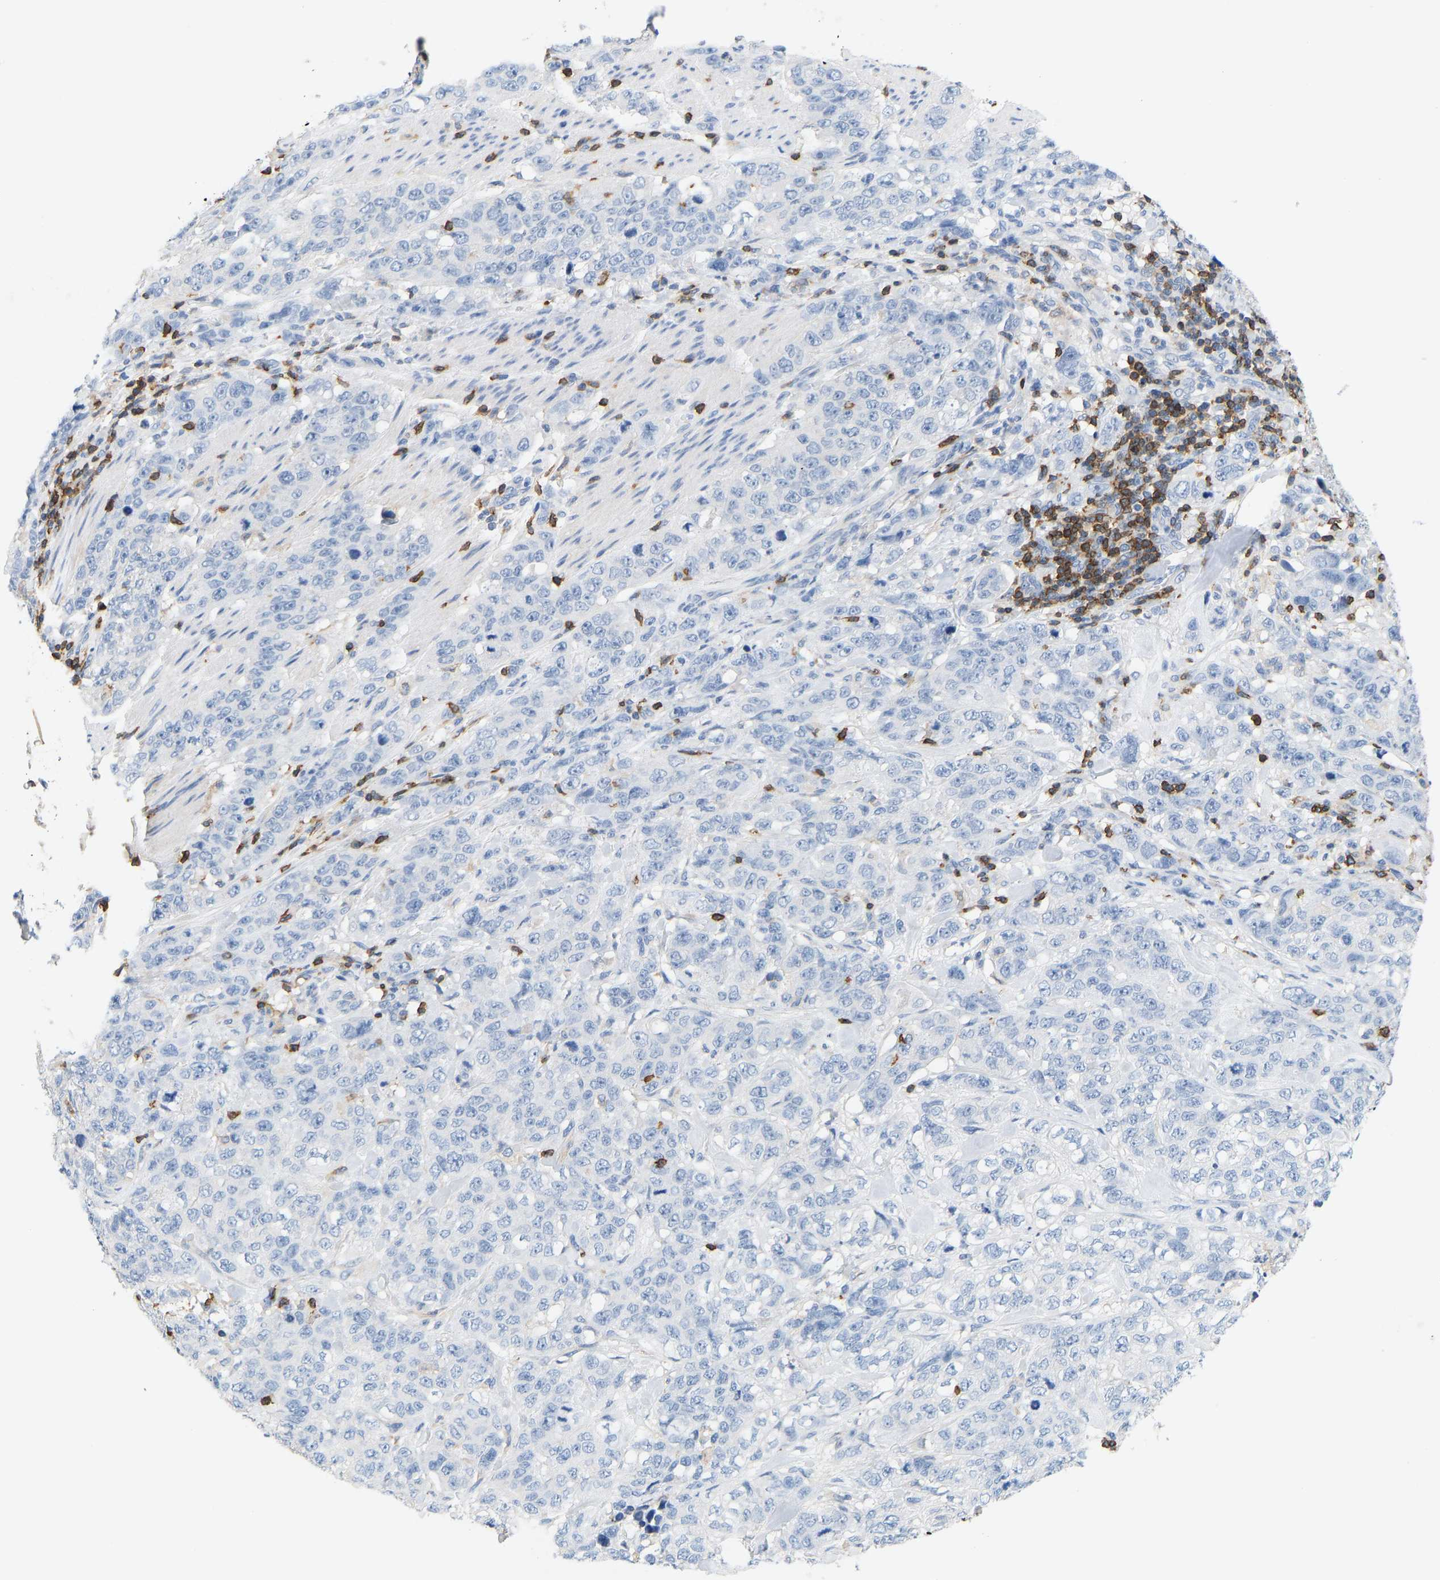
{"staining": {"intensity": "negative", "quantity": "none", "location": "none"}, "tissue": "stomach cancer", "cell_type": "Tumor cells", "image_type": "cancer", "snomed": [{"axis": "morphology", "description": "Adenocarcinoma, NOS"}, {"axis": "topography", "description": "Stomach"}], "caption": "Stomach cancer (adenocarcinoma) was stained to show a protein in brown. There is no significant expression in tumor cells.", "gene": "EVL", "patient": {"sex": "male", "age": 48}}